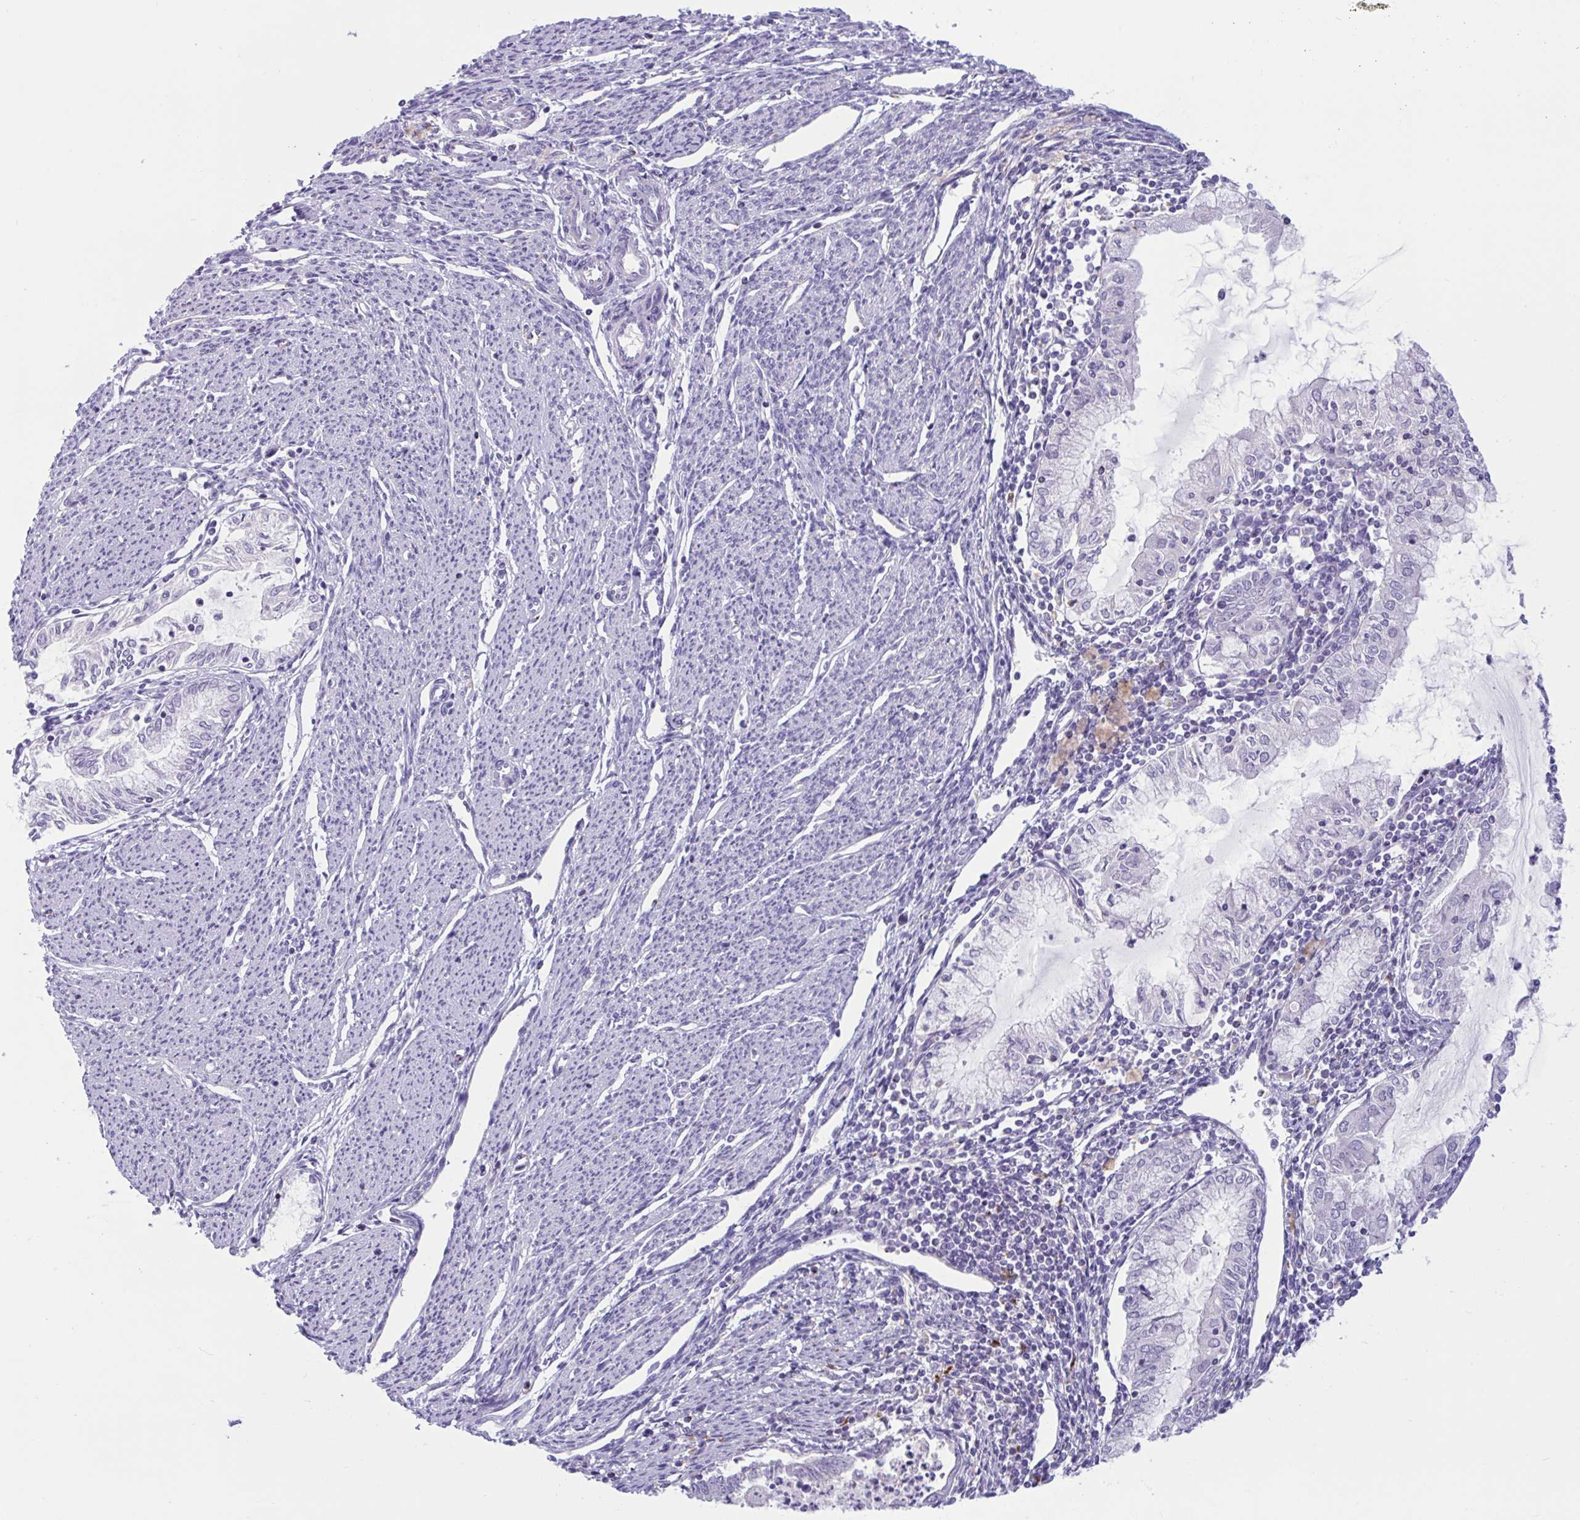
{"staining": {"intensity": "negative", "quantity": "none", "location": "none"}, "tissue": "endometrial cancer", "cell_type": "Tumor cells", "image_type": "cancer", "snomed": [{"axis": "morphology", "description": "Adenocarcinoma, NOS"}, {"axis": "topography", "description": "Endometrium"}], "caption": "Tumor cells are negative for brown protein staining in endometrial cancer (adenocarcinoma). (IHC, brightfield microscopy, high magnification).", "gene": "XCL1", "patient": {"sex": "female", "age": 79}}